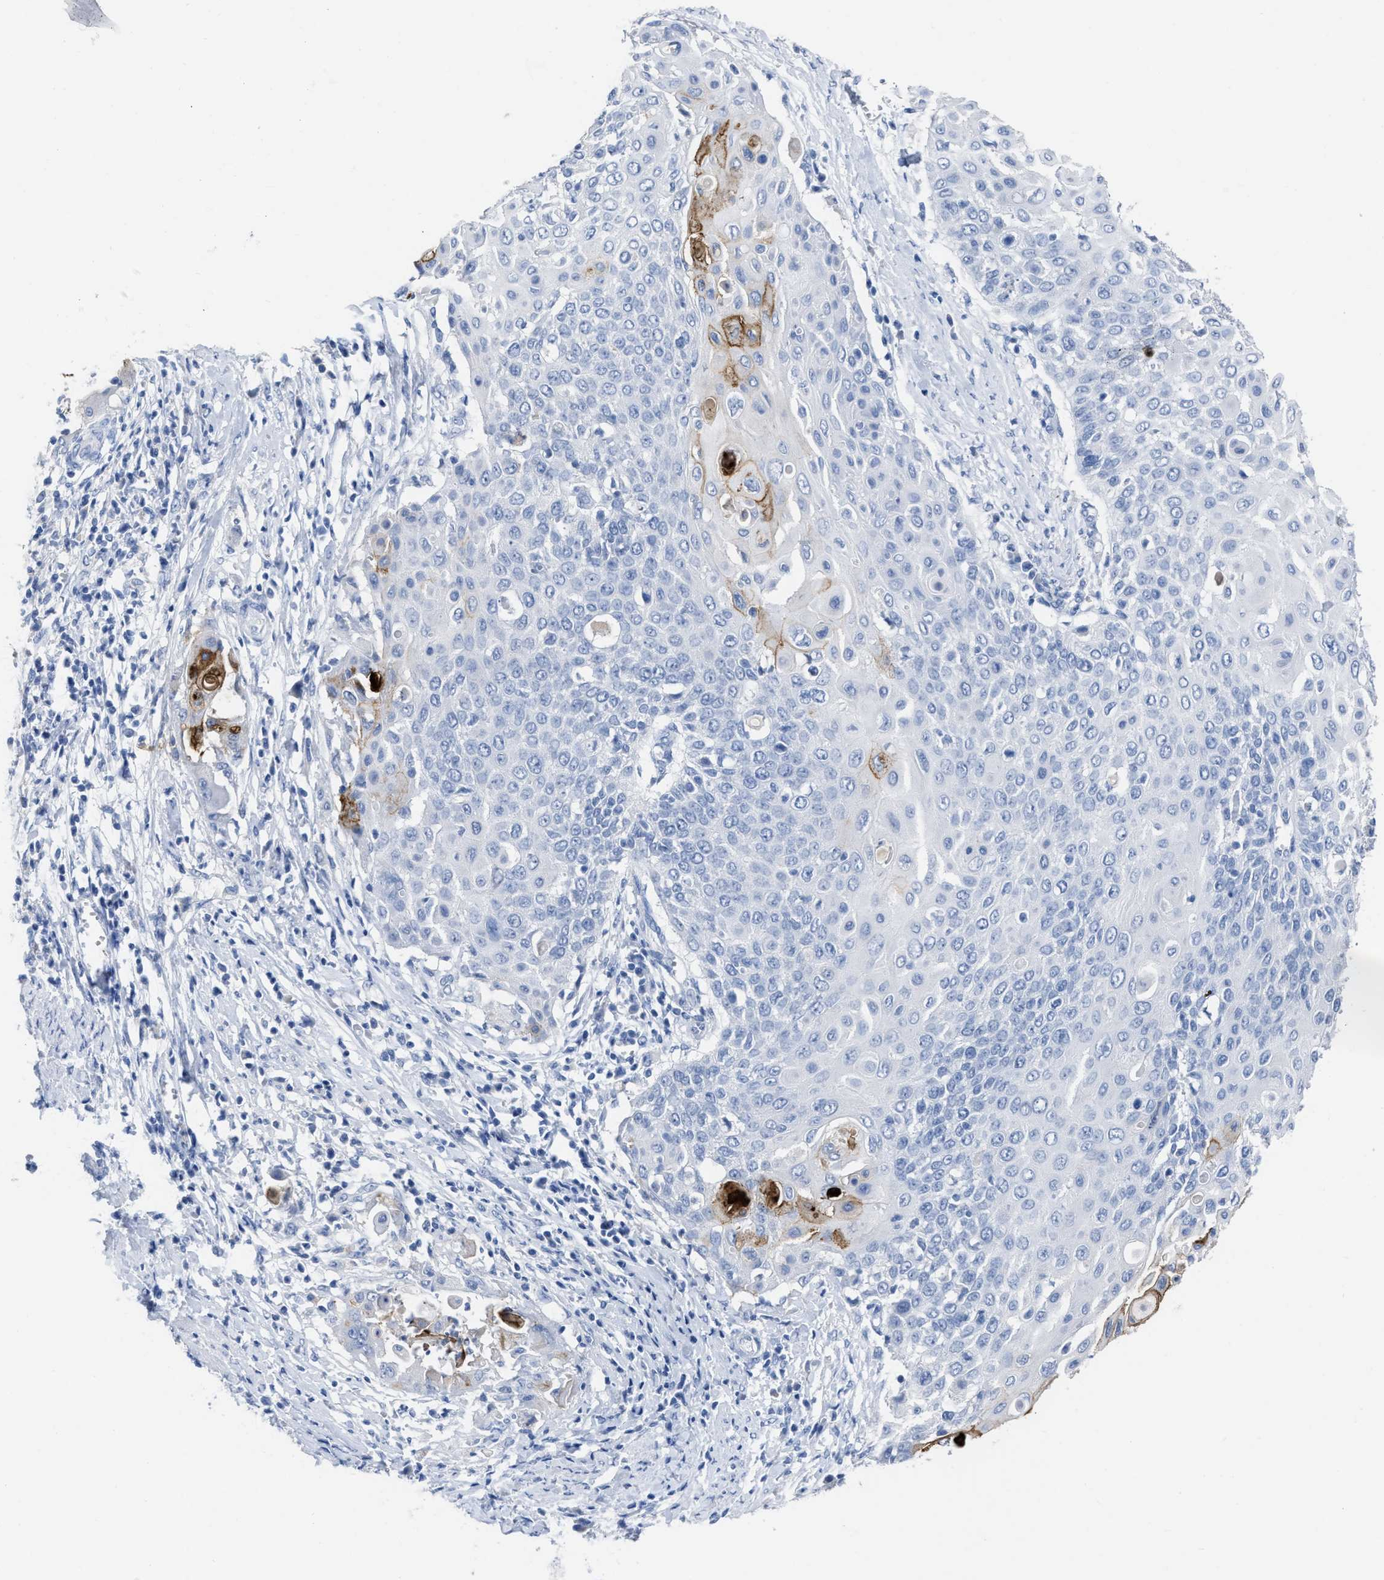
{"staining": {"intensity": "strong", "quantity": "<25%", "location": "cytoplasmic/membranous"}, "tissue": "cervical cancer", "cell_type": "Tumor cells", "image_type": "cancer", "snomed": [{"axis": "morphology", "description": "Squamous cell carcinoma, NOS"}, {"axis": "topography", "description": "Cervix"}], "caption": "Protein staining of squamous cell carcinoma (cervical) tissue shows strong cytoplasmic/membranous positivity in approximately <25% of tumor cells. The staining is performed using DAB (3,3'-diaminobenzidine) brown chromogen to label protein expression. The nuclei are counter-stained blue using hematoxylin.", "gene": "CEACAM5", "patient": {"sex": "female", "age": 39}}